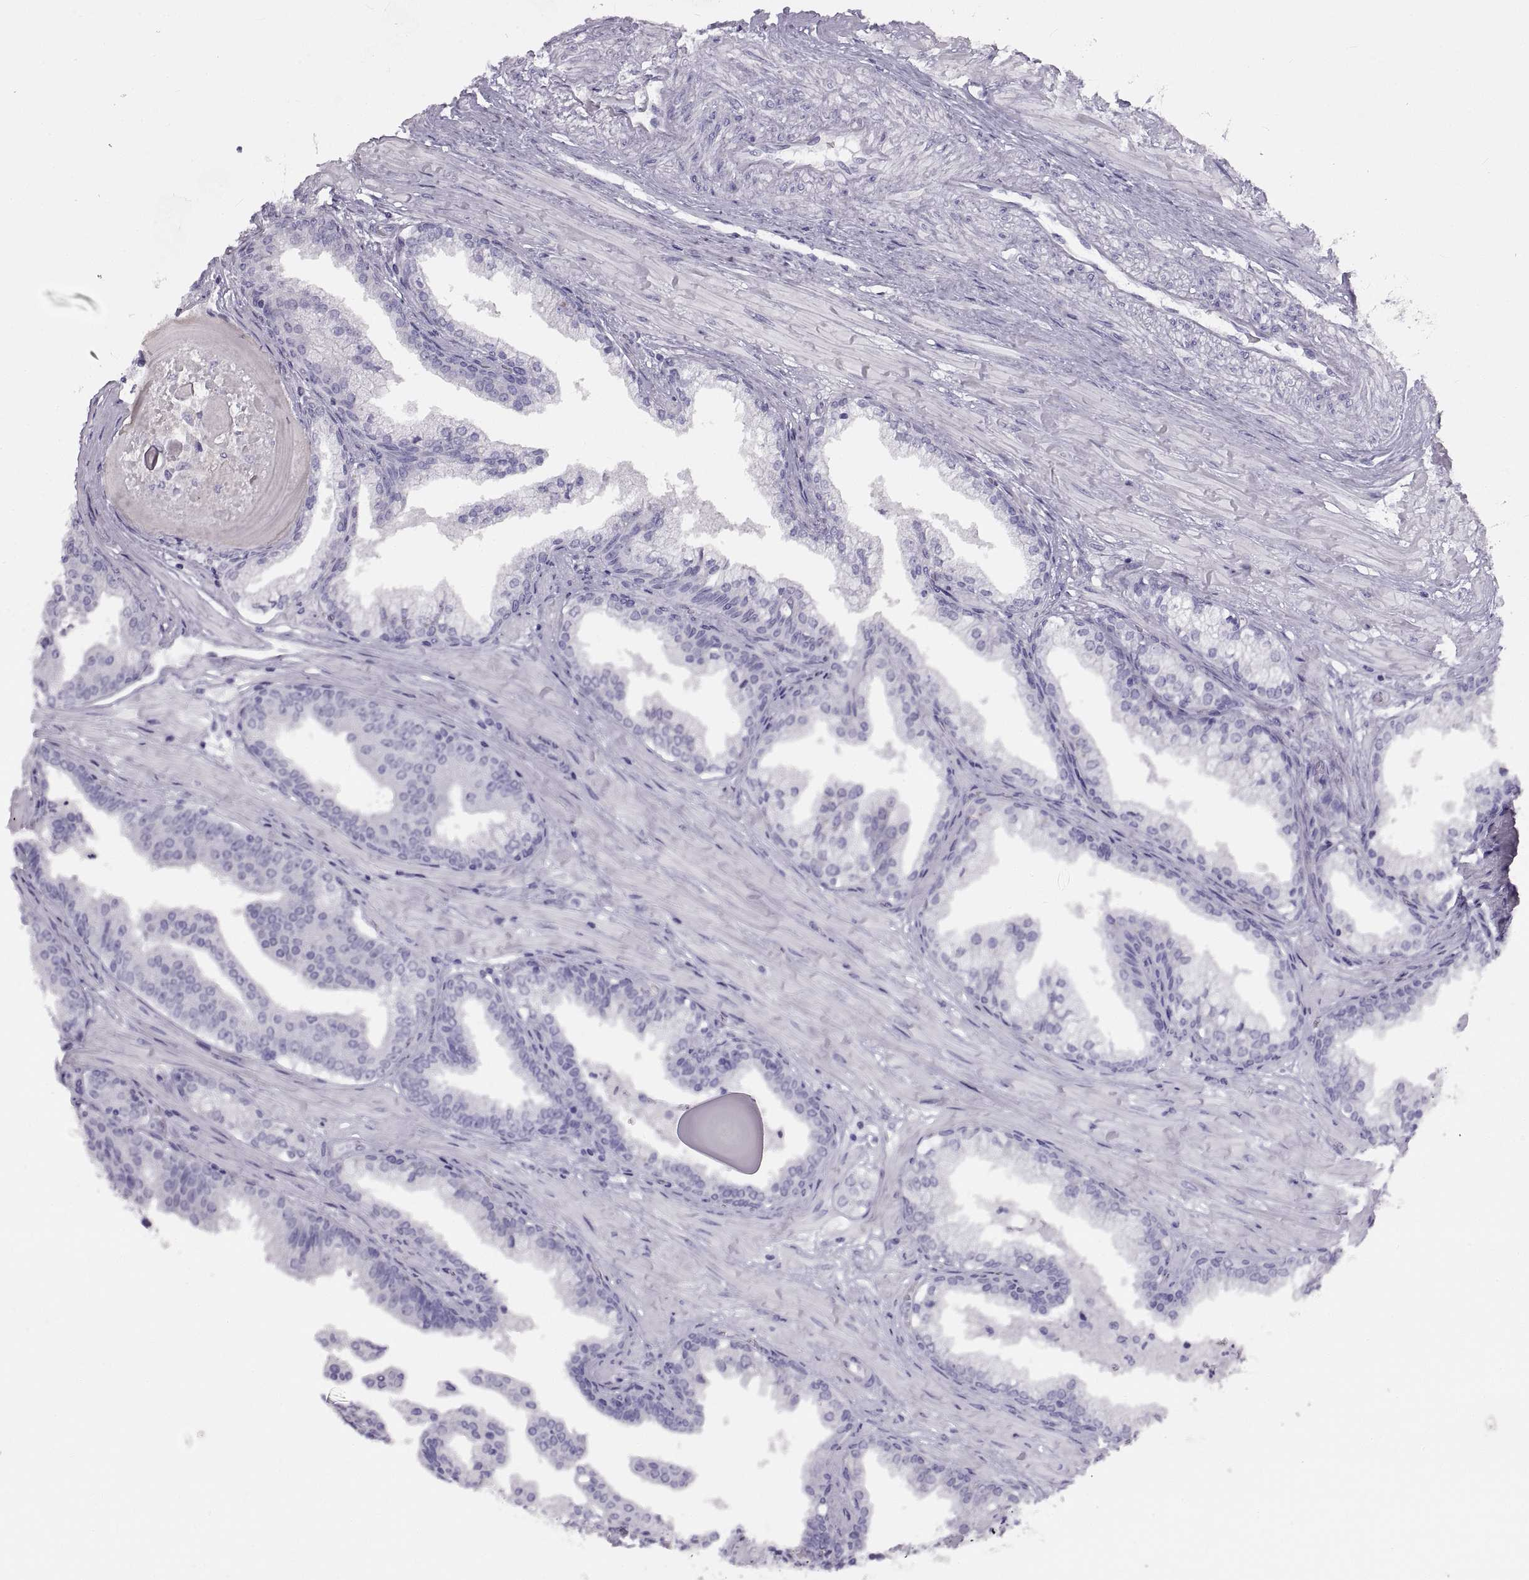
{"staining": {"intensity": "negative", "quantity": "none", "location": "none"}, "tissue": "prostate cancer", "cell_type": "Tumor cells", "image_type": "cancer", "snomed": [{"axis": "morphology", "description": "Adenocarcinoma, NOS"}, {"axis": "topography", "description": "Prostate and seminal vesicle, NOS"}, {"axis": "topography", "description": "Prostate"}], "caption": "An immunohistochemistry image of prostate cancer (adenocarcinoma) is shown. There is no staining in tumor cells of prostate cancer (adenocarcinoma).", "gene": "RLBP1", "patient": {"sex": "male", "age": 44}}